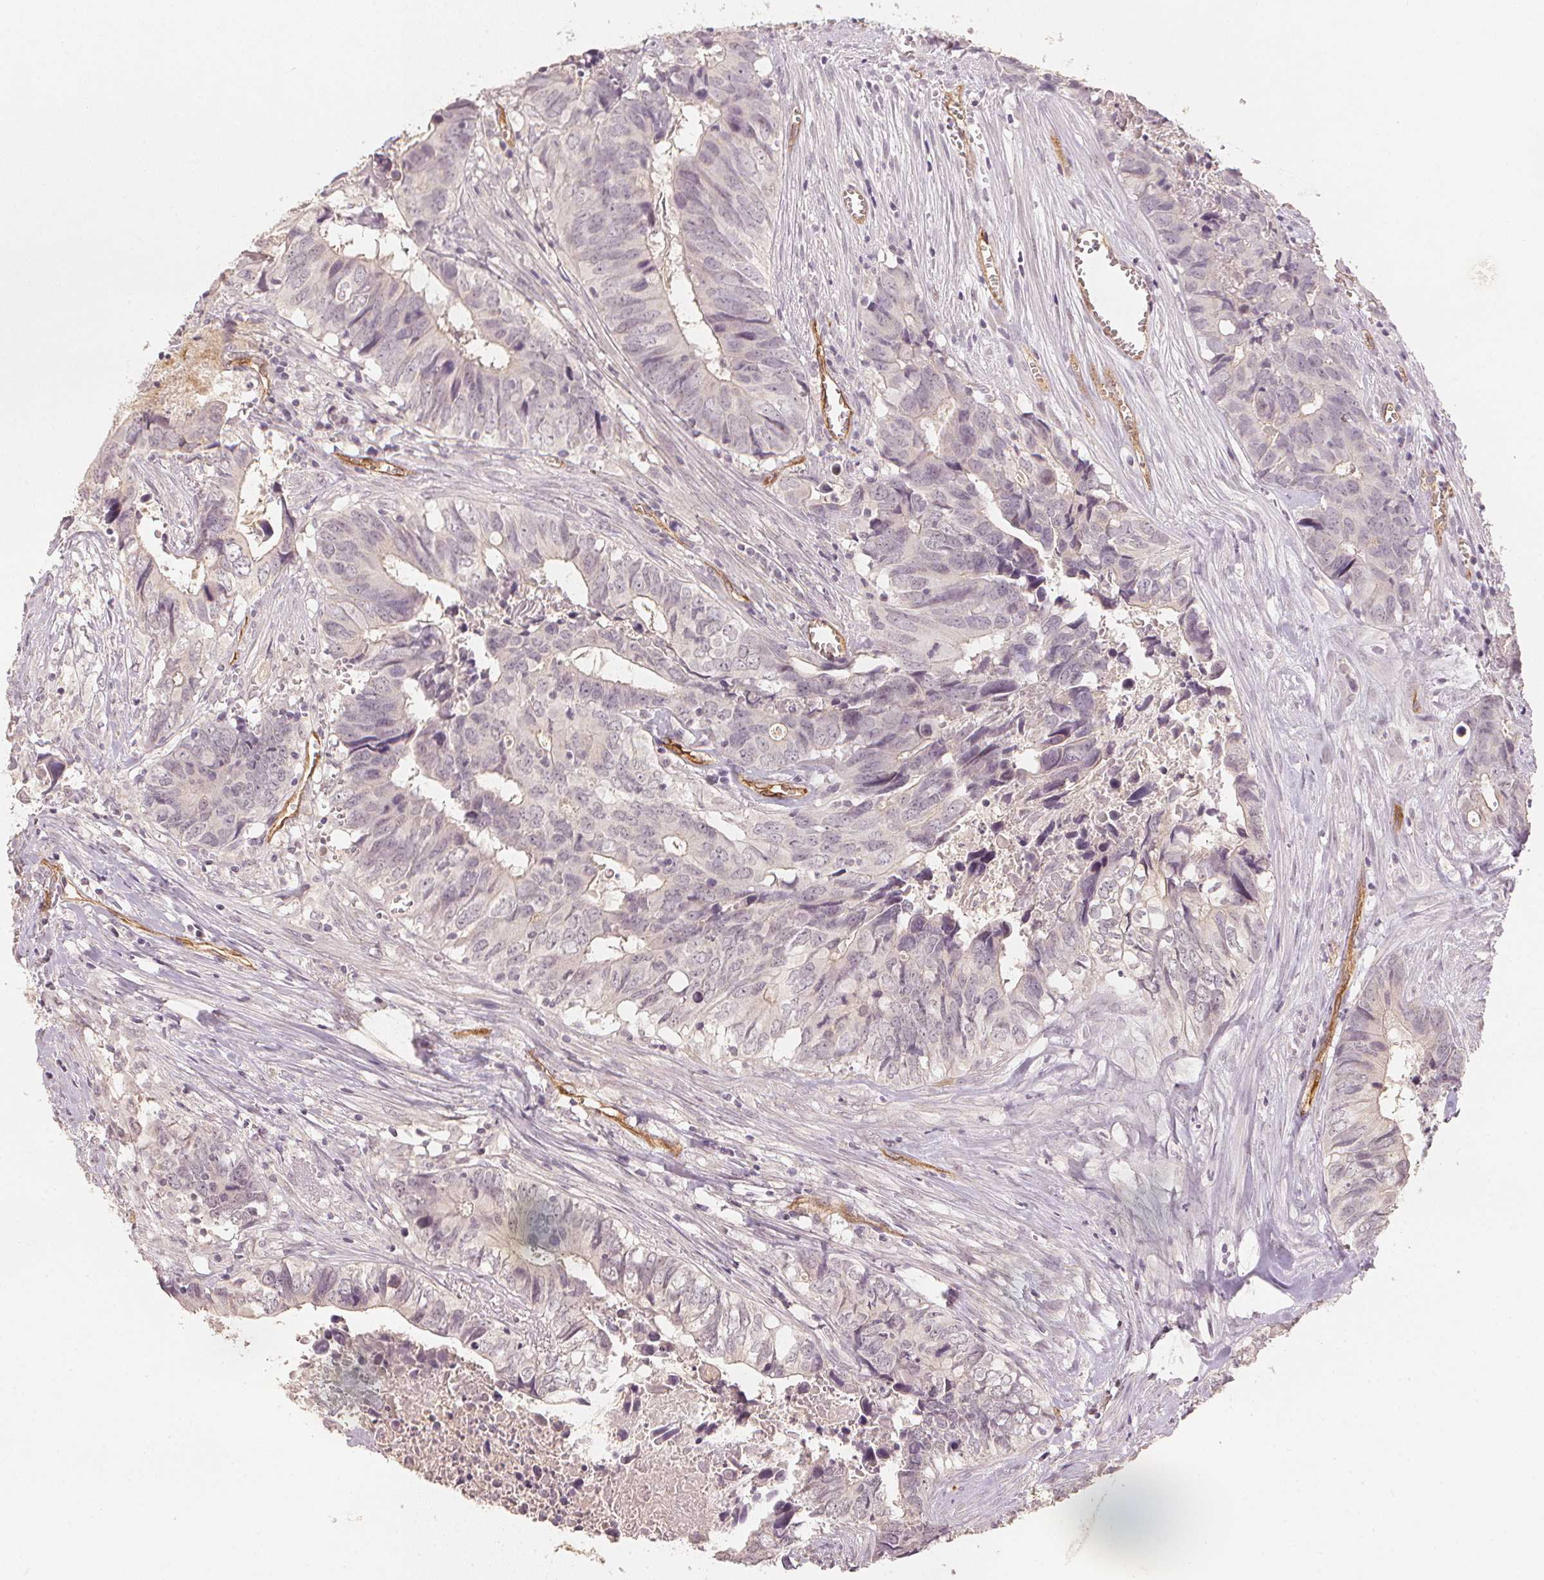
{"staining": {"intensity": "negative", "quantity": "none", "location": "none"}, "tissue": "colorectal cancer", "cell_type": "Tumor cells", "image_type": "cancer", "snomed": [{"axis": "morphology", "description": "Adenocarcinoma, NOS"}, {"axis": "topography", "description": "Colon"}], "caption": "Immunohistochemical staining of human colorectal adenocarcinoma exhibits no significant expression in tumor cells.", "gene": "CIB1", "patient": {"sex": "female", "age": 82}}